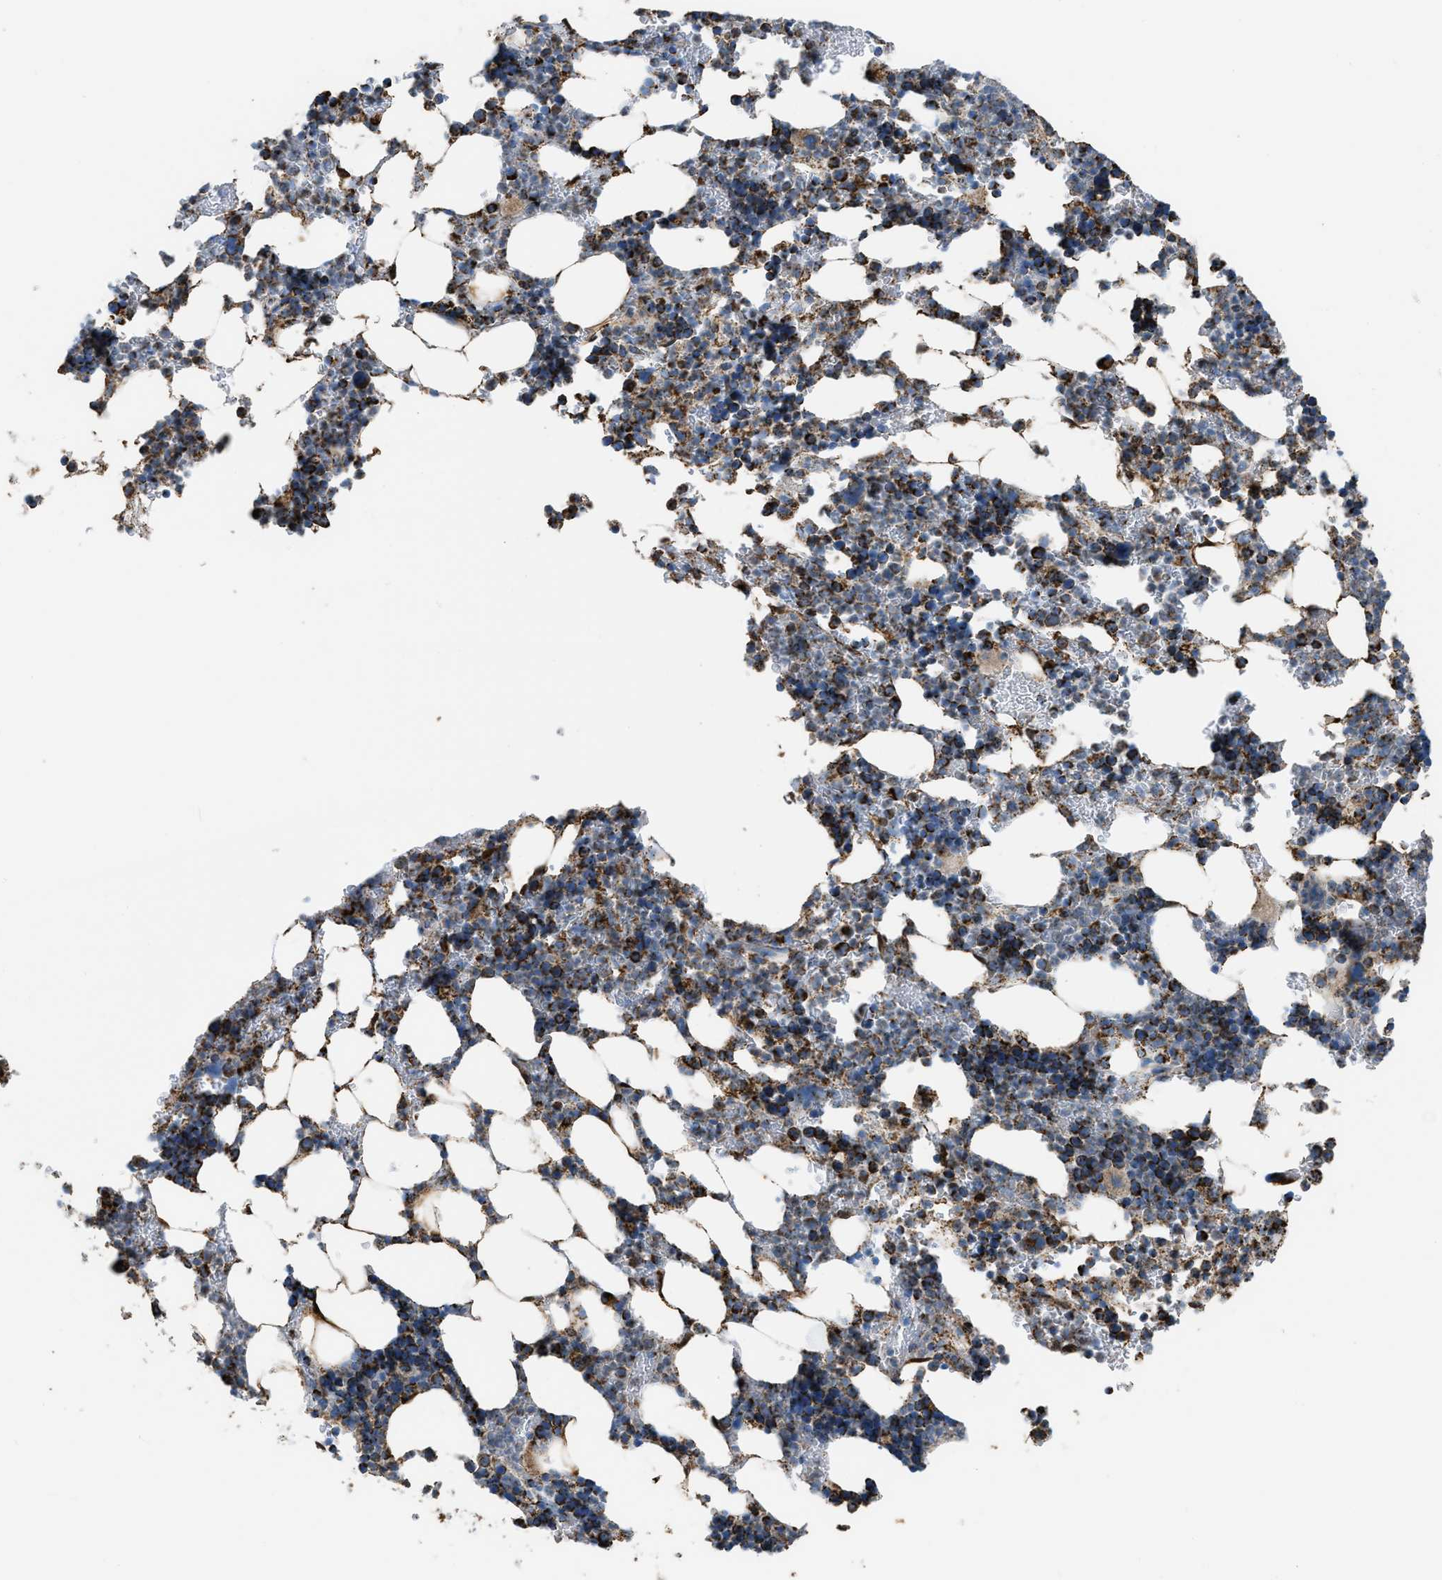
{"staining": {"intensity": "strong", "quantity": "25%-75%", "location": "cytoplasmic/membranous"}, "tissue": "bone marrow", "cell_type": "Hematopoietic cells", "image_type": "normal", "snomed": [{"axis": "morphology", "description": "Normal tissue, NOS"}, {"axis": "topography", "description": "Bone marrow"}], "caption": "Immunohistochemical staining of unremarkable bone marrow shows high levels of strong cytoplasmic/membranous expression in about 25%-75% of hematopoietic cells. (DAB IHC with brightfield microscopy, high magnification).", "gene": "ETFB", "patient": {"sex": "female", "age": 81}}